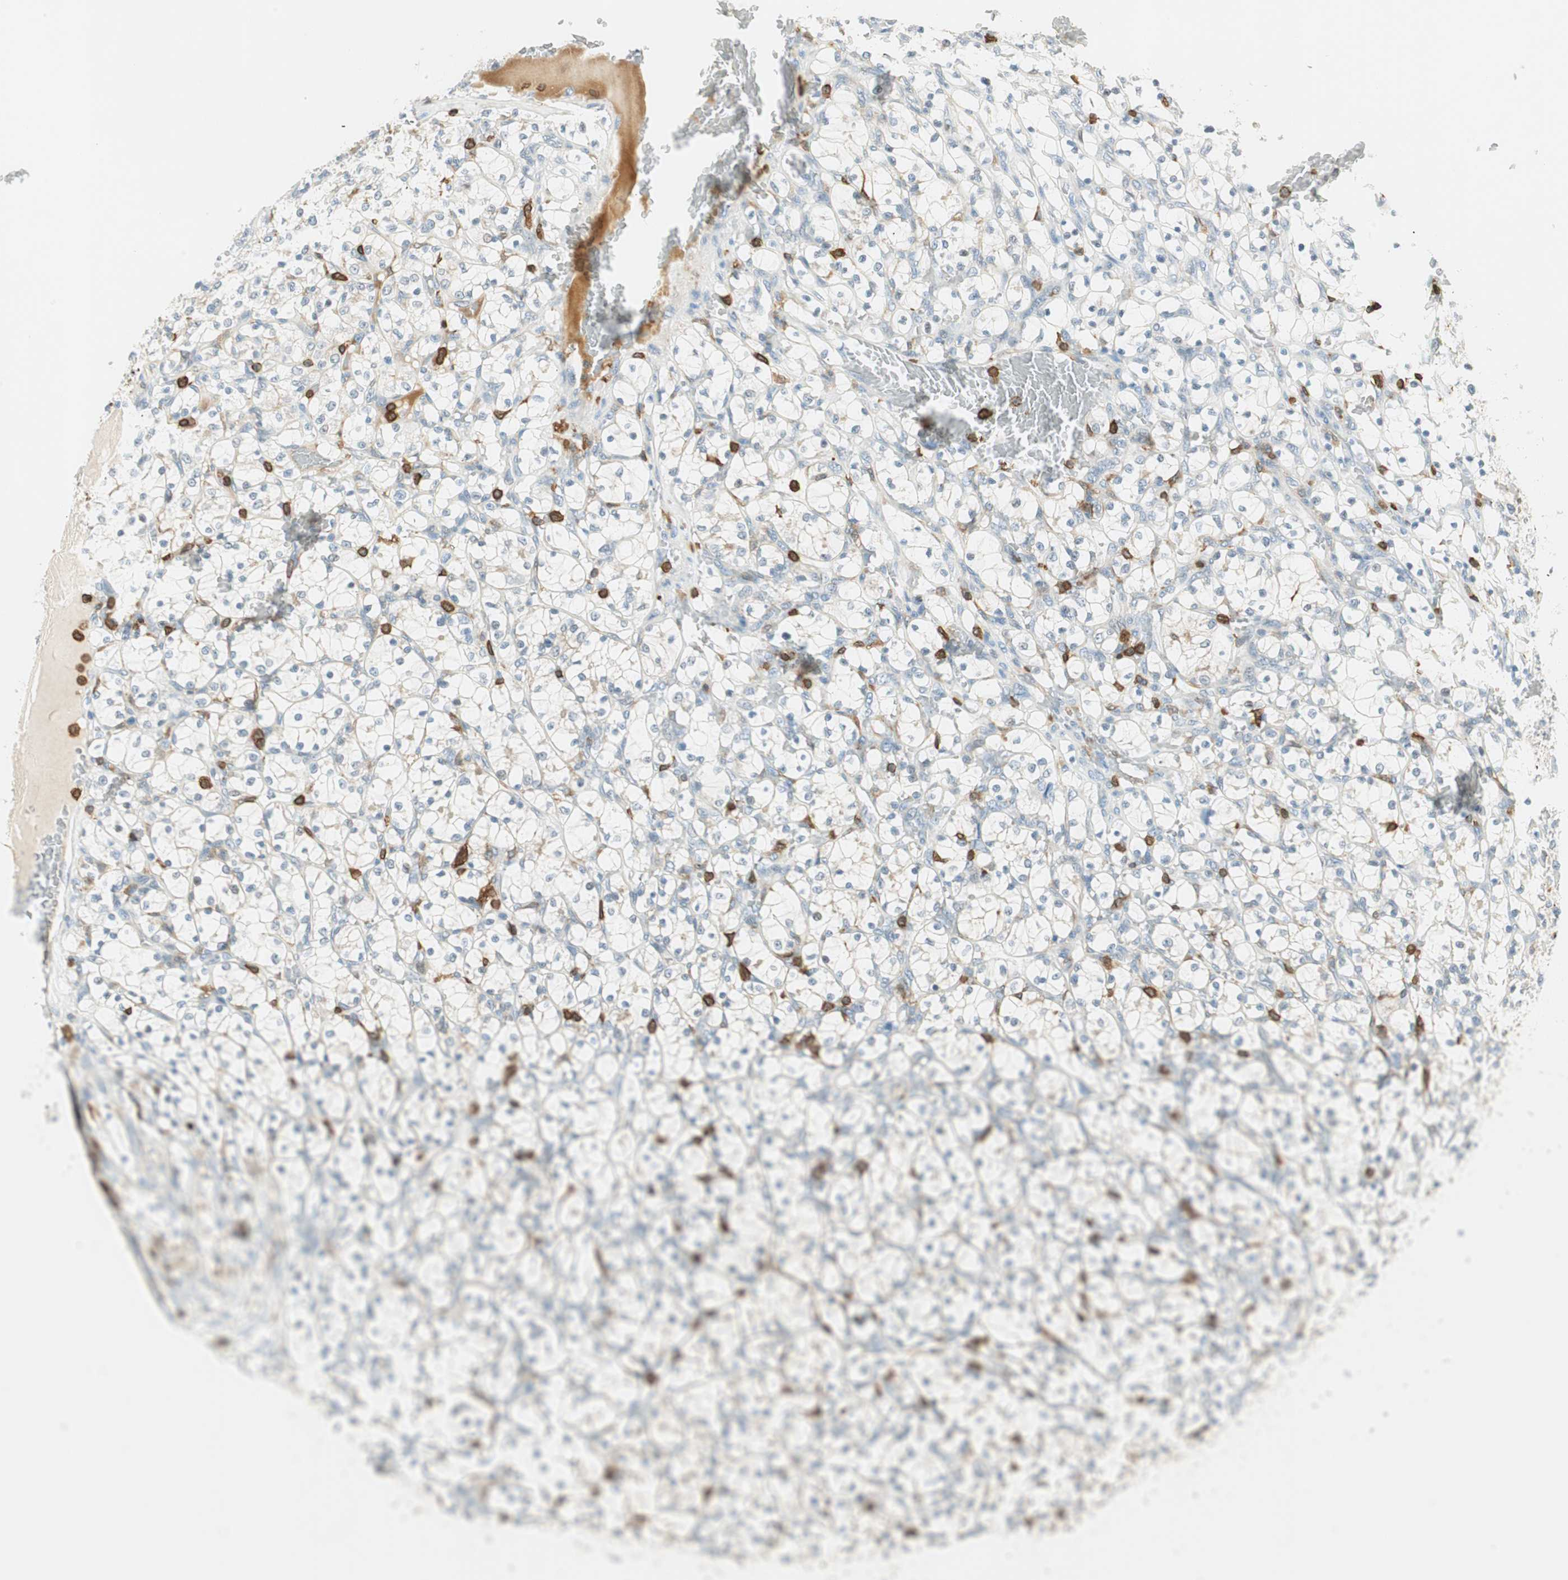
{"staining": {"intensity": "negative", "quantity": "none", "location": "none"}, "tissue": "renal cancer", "cell_type": "Tumor cells", "image_type": "cancer", "snomed": [{"axis": "morphology", "description": "Adenocarcinoma, NOS"}, {"axis": "topography", "description": "Kidney"}], "caption": "Tumor cells are negative for protein expression in human renal adenocarcinoma. (DAB (3,3'-diaminobenzidine) immunohistochemistry (IHC), high magnification).", "gene": "HPGD", "patient": {"sex": "female", "age": 69}}